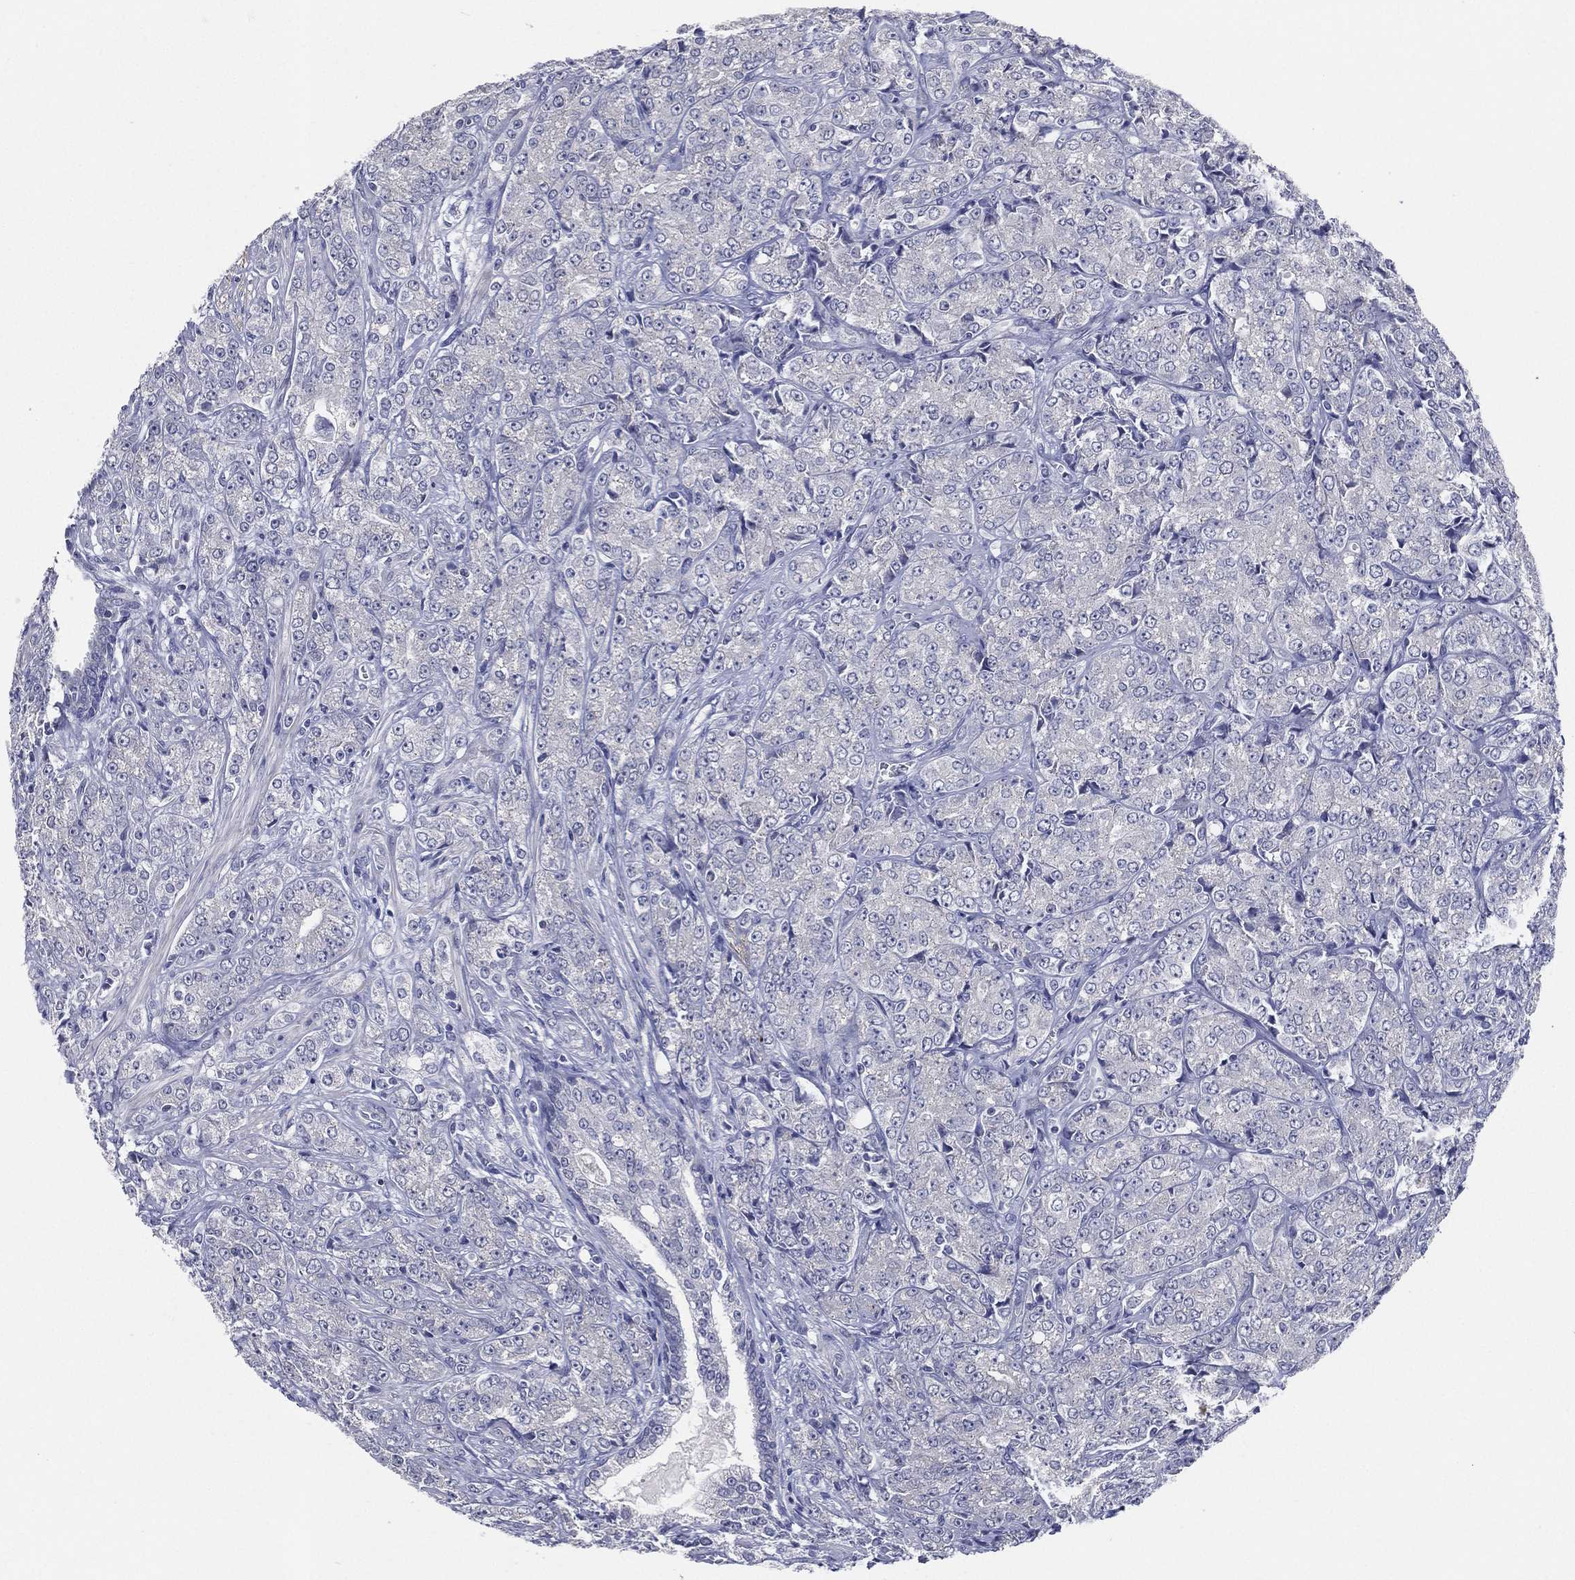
{"staining": {"intensity": "negative", "quantity": "none", "location": "none"}, "tissue": "prostate cancer", "cell_type": "Tumor cells", "image_type": "cancer", "snomed": [{"axis": "morphology", "description": "Adenocarcinoma, NOS"}, {"axis": "topography", "description": "Prostate and seminal vesicle, NOS"}, {"axis": "topography", "description": "Prostate"}], "caption": "There is no significant expression in tumor cells of prostate cancer.", "gene": "SLC13A4", "patient": {"sex": "male", "age": 68}}